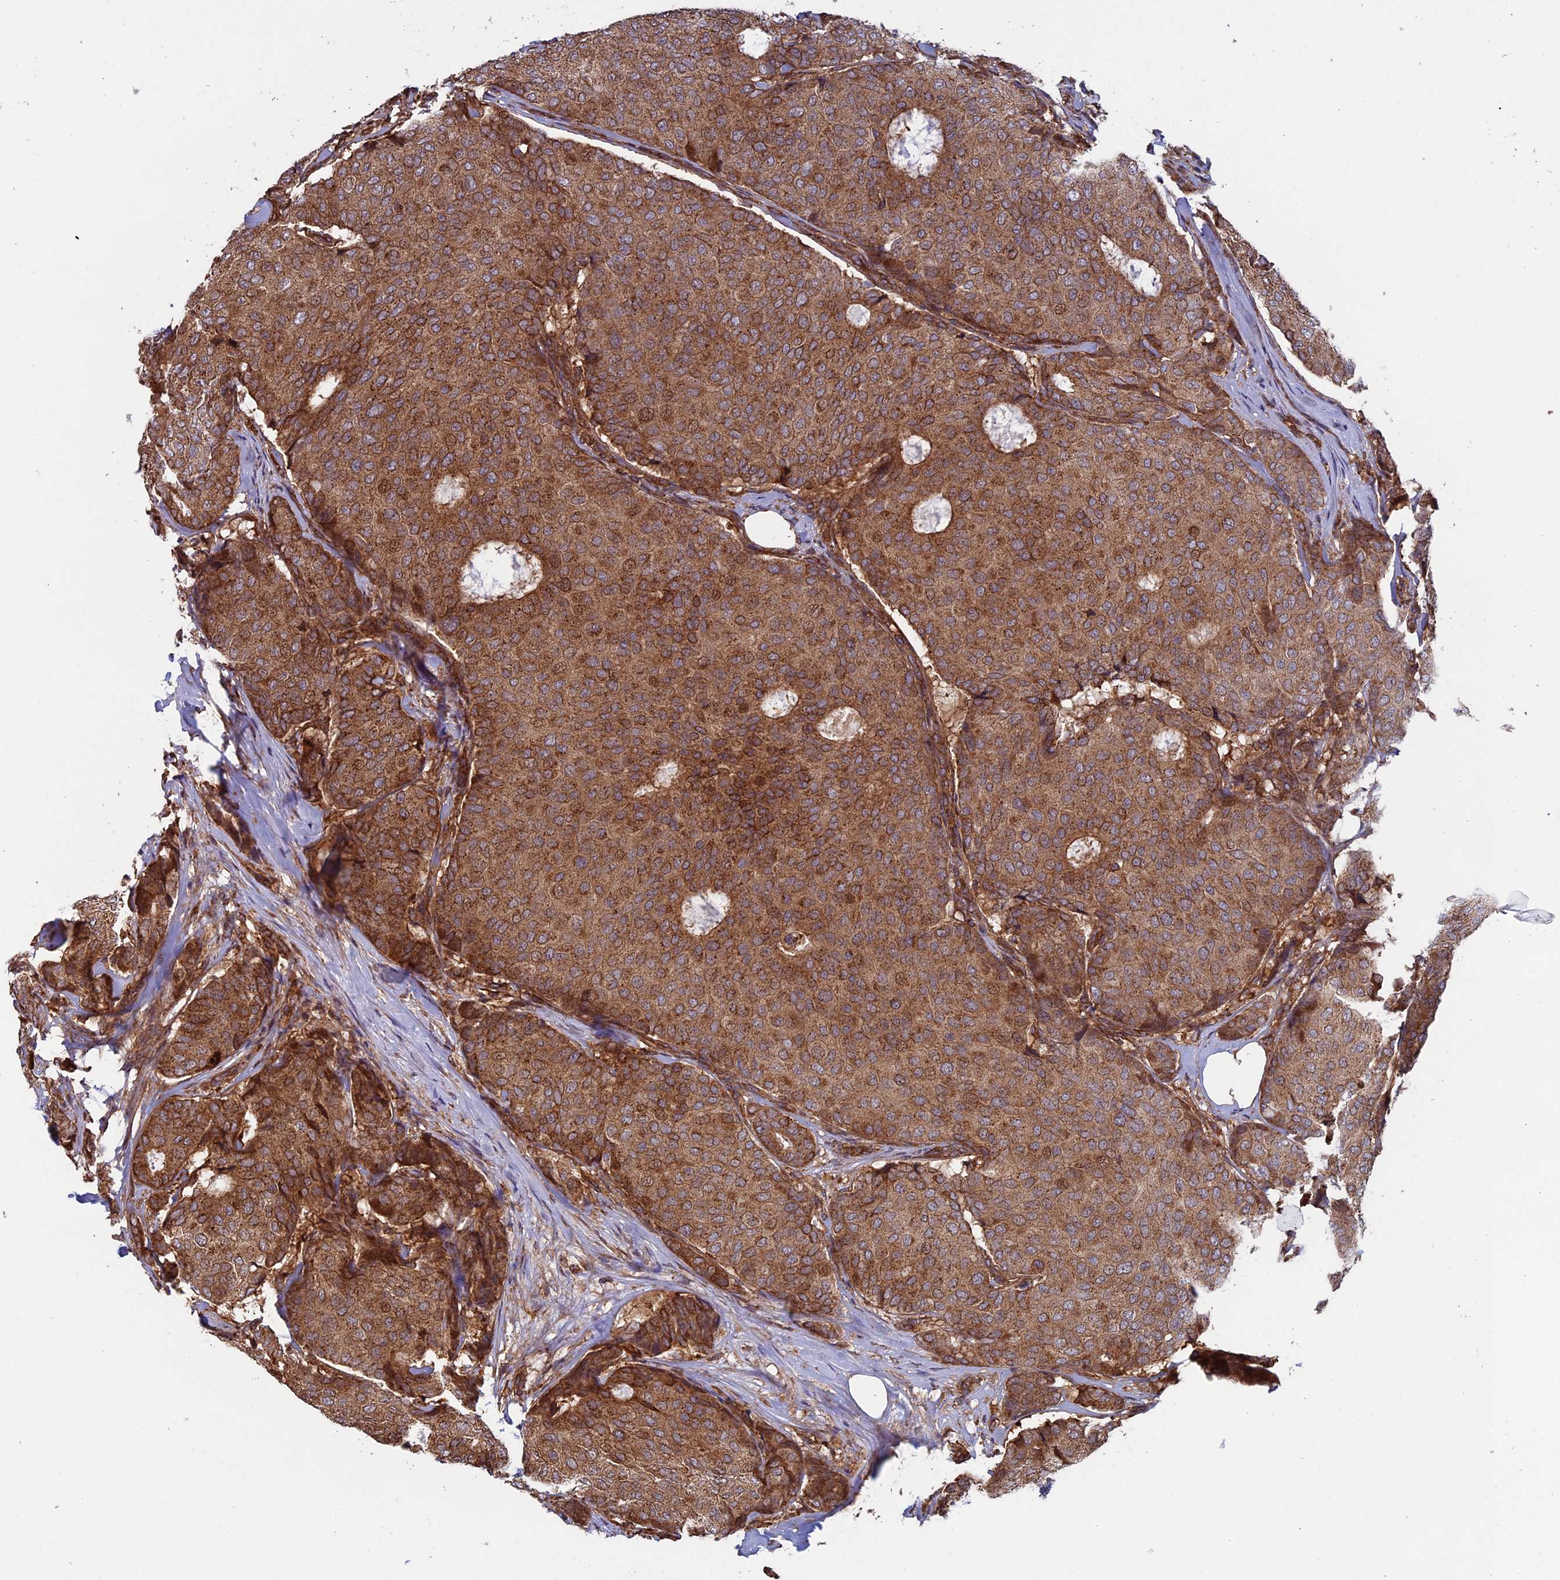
{"staining": {"intensity": "moderate", "quantity": ">75%", "location": "cytoplasmic/membranous"}, "tissue": "breast cancer", "cell_type": "Tumor cells", "image_type": "cancer", "snomed": [{"axis": "morphology", "description": "Duct carcinoma"}, {"axis": "topography", "description": "Breast"}], "caption": "An image of breast cancer (intraductal carcinoma) stained for a protein reveals moderate cytoplasmic/membranous brown staining in tumor cells. The protein of interest is stained brown, and the nuclei are stained in blue (DAB IHC with brightfield microscopy, high magnification).", "gene": "CCDC8", "patient": {"sex": "female", "age": 75}}